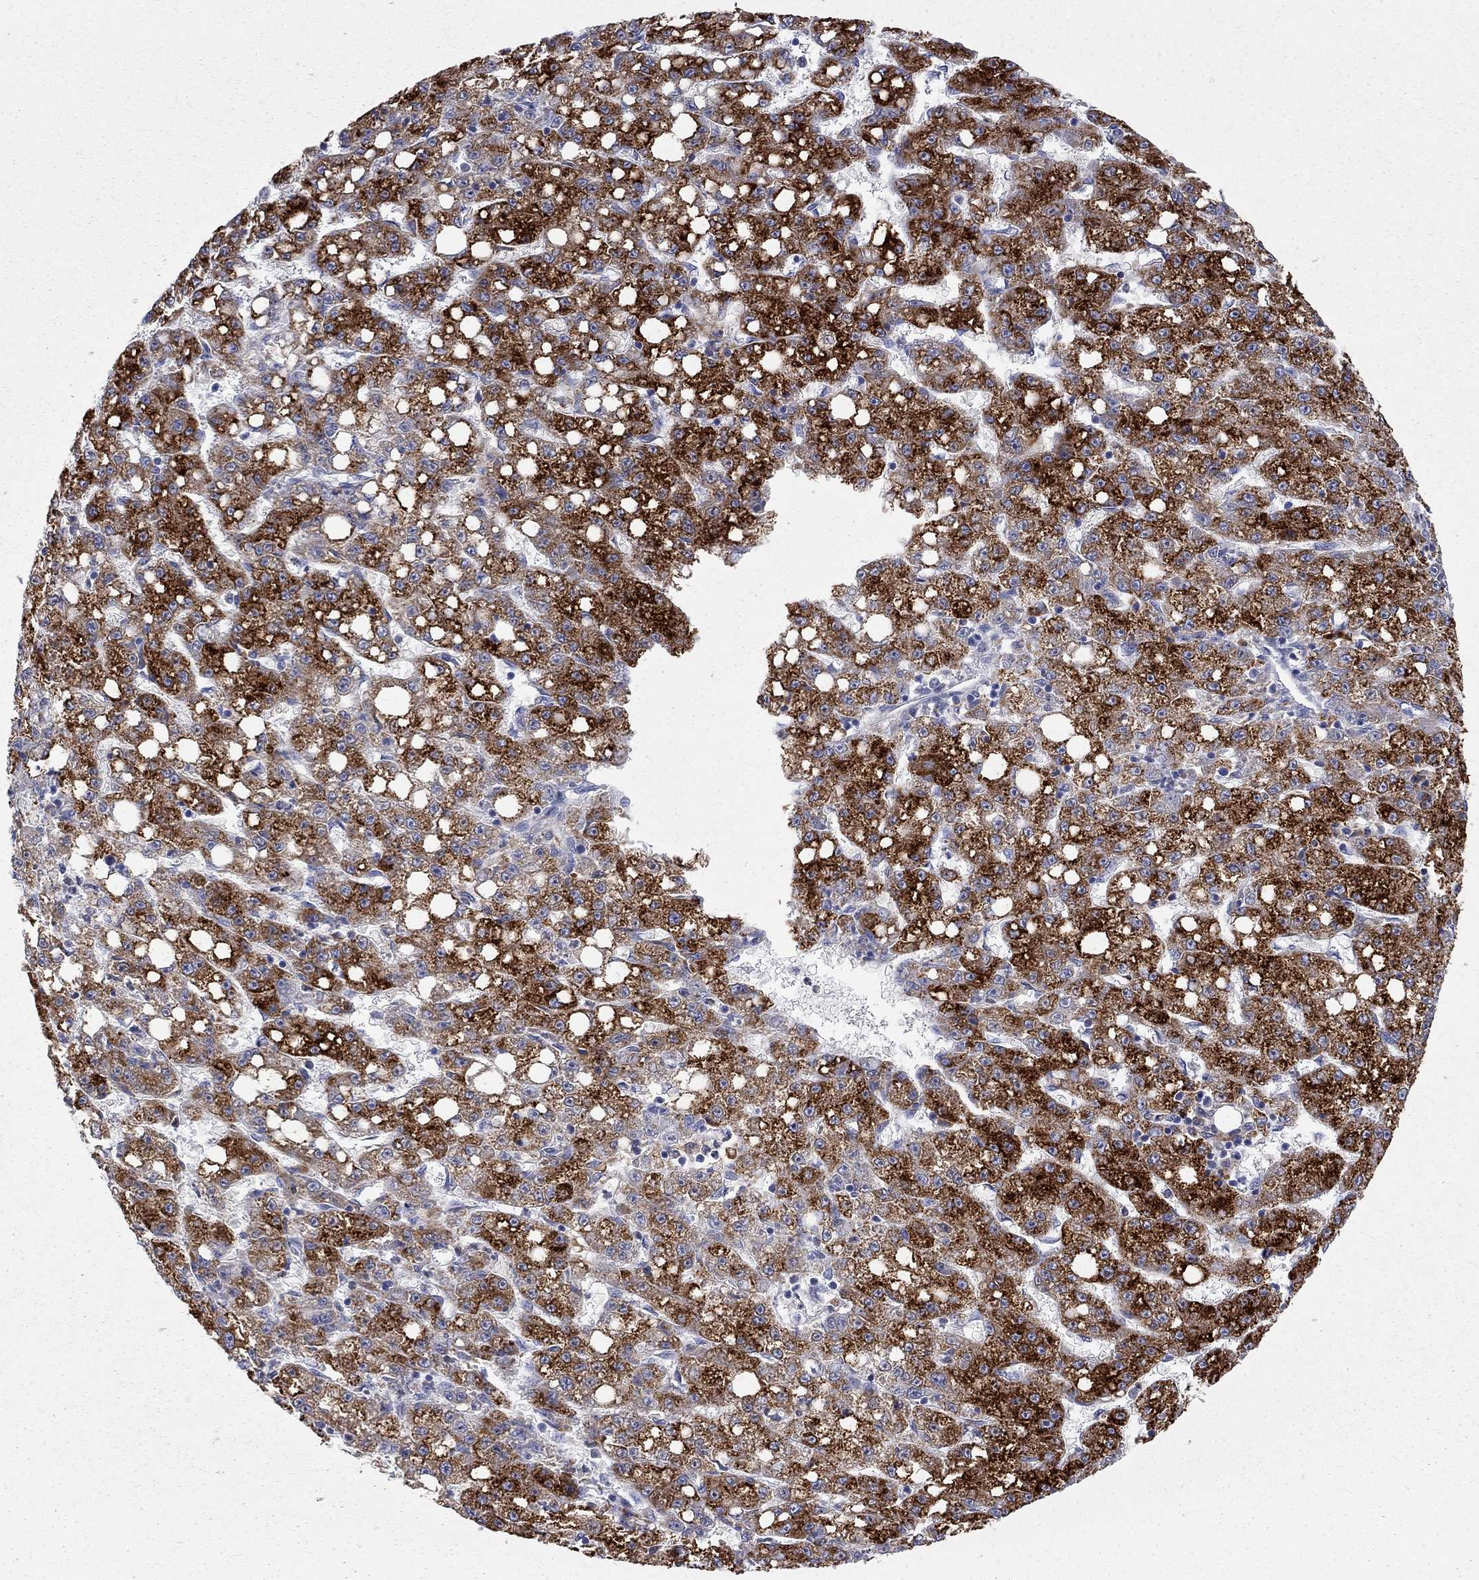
{"staining": {"intensity": "strong", "quantity": ">75%", "location": "cytoplasmic/membranous"}, "tissue": "liver cancer", "cell_type": "Tumor cells", "image_type": "cancer", "snomed": [{"axis": "morphology", "description": "Carcinoma, Hepatocellular, NOS"}, {"axis": "topography", "description": "Liver"}], "caption": "IHC photomicrograph of neoplastic tissue: hepatocellular carcinoma (liver) stained using immunohistochemistry (IHC) exhibits high levels of strong protein expression localized specifically in the cytoplasmic/membranous of tumor cells, appearing as a cytoplasmic/membranous brown color.", "gene": "ACSL1", "patient": {"sex": "female", "age": 65}}